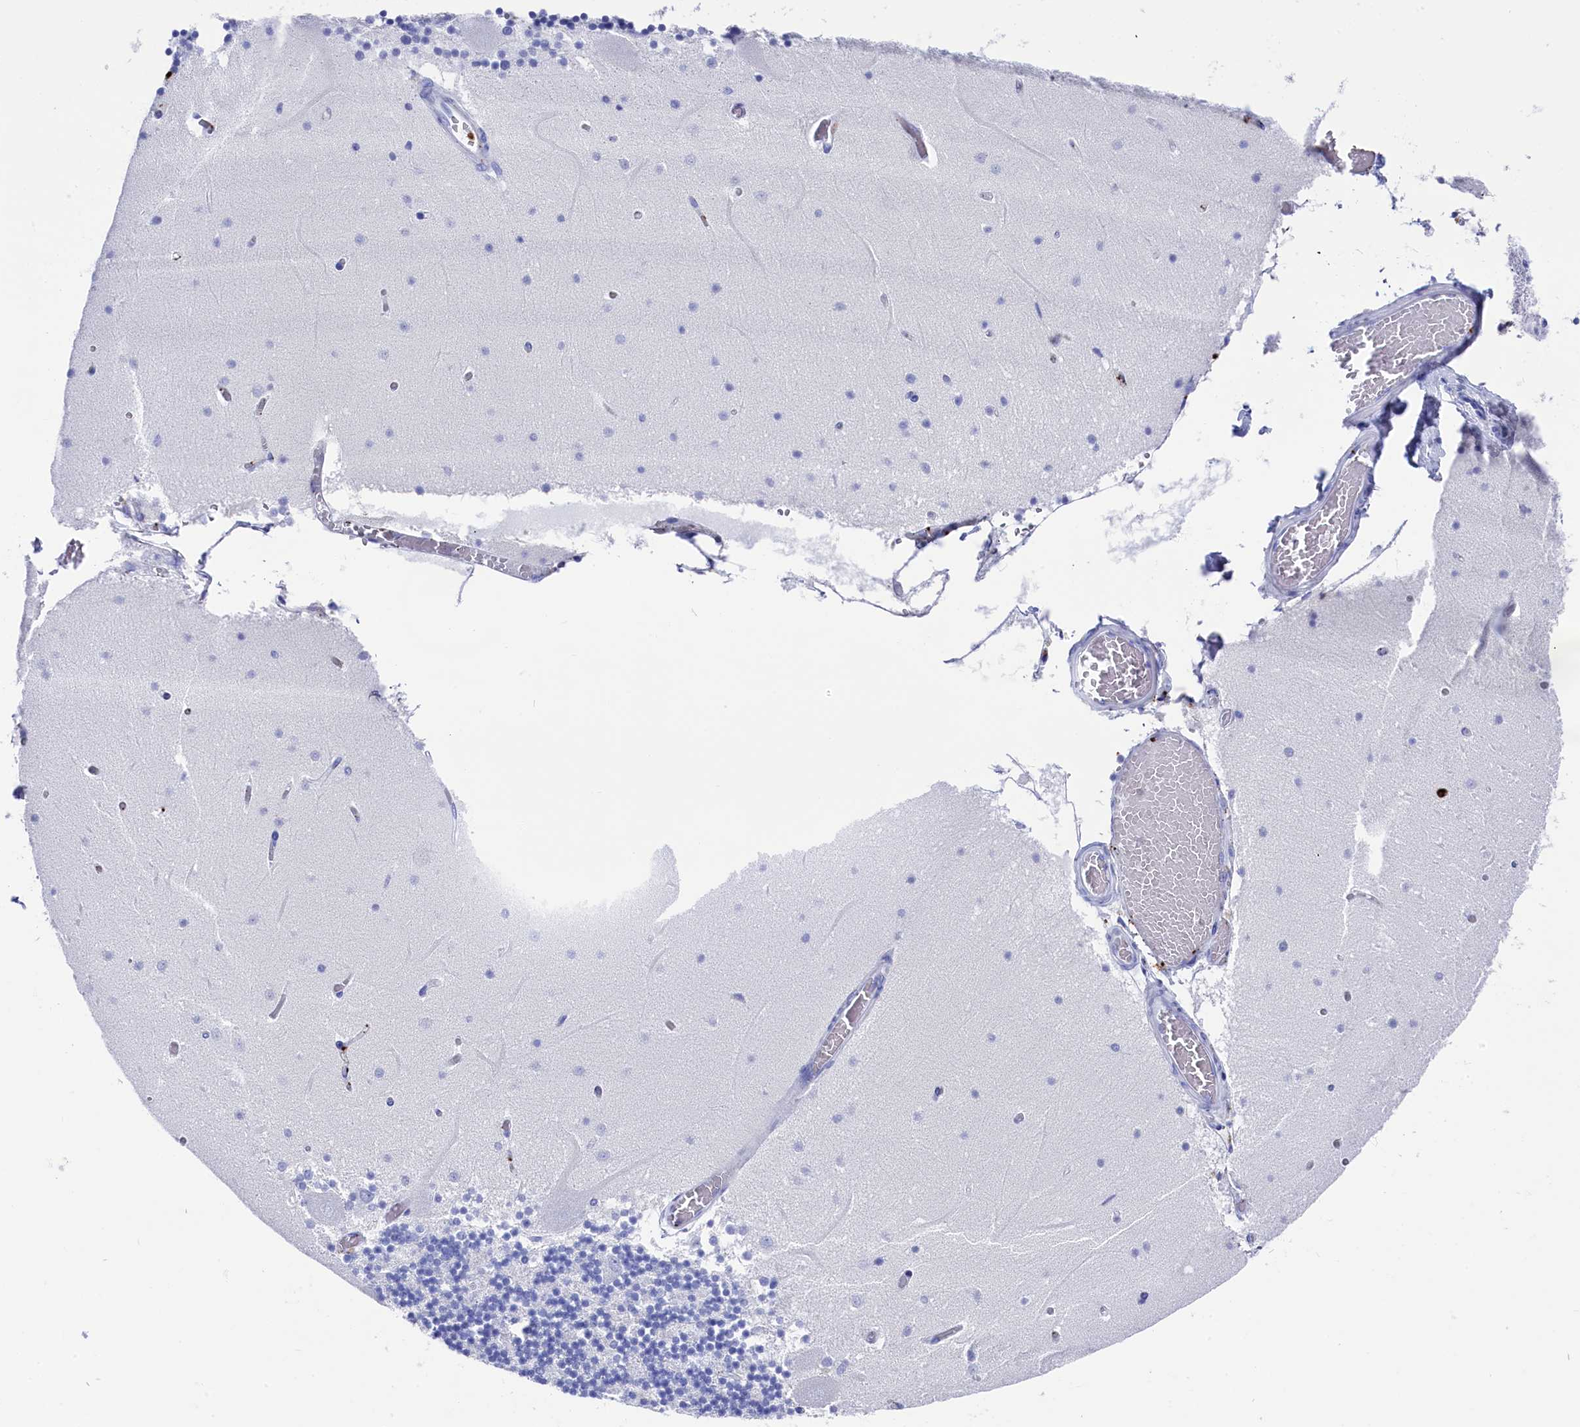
{"staining": {"intensity": "negative", "quantity": "none", "location": "none"}, "tissue": "cerebellum", "cell_type": "Cells in granular layer", "image_type": "normal", "snomed": [{"axis": "morphology", "description": "Normal tissue, NOS"}, {"axis": "topography", "description": "Cerebellum"}], "caption": "DAB (3,3'-diaminobenzidine) immunohistochemical staining of unremarkable cerebellum reveals no significant expression in cells in granular layer.", "gene": "PLAC8", "patient": {"sex": "female", "age": 28}}